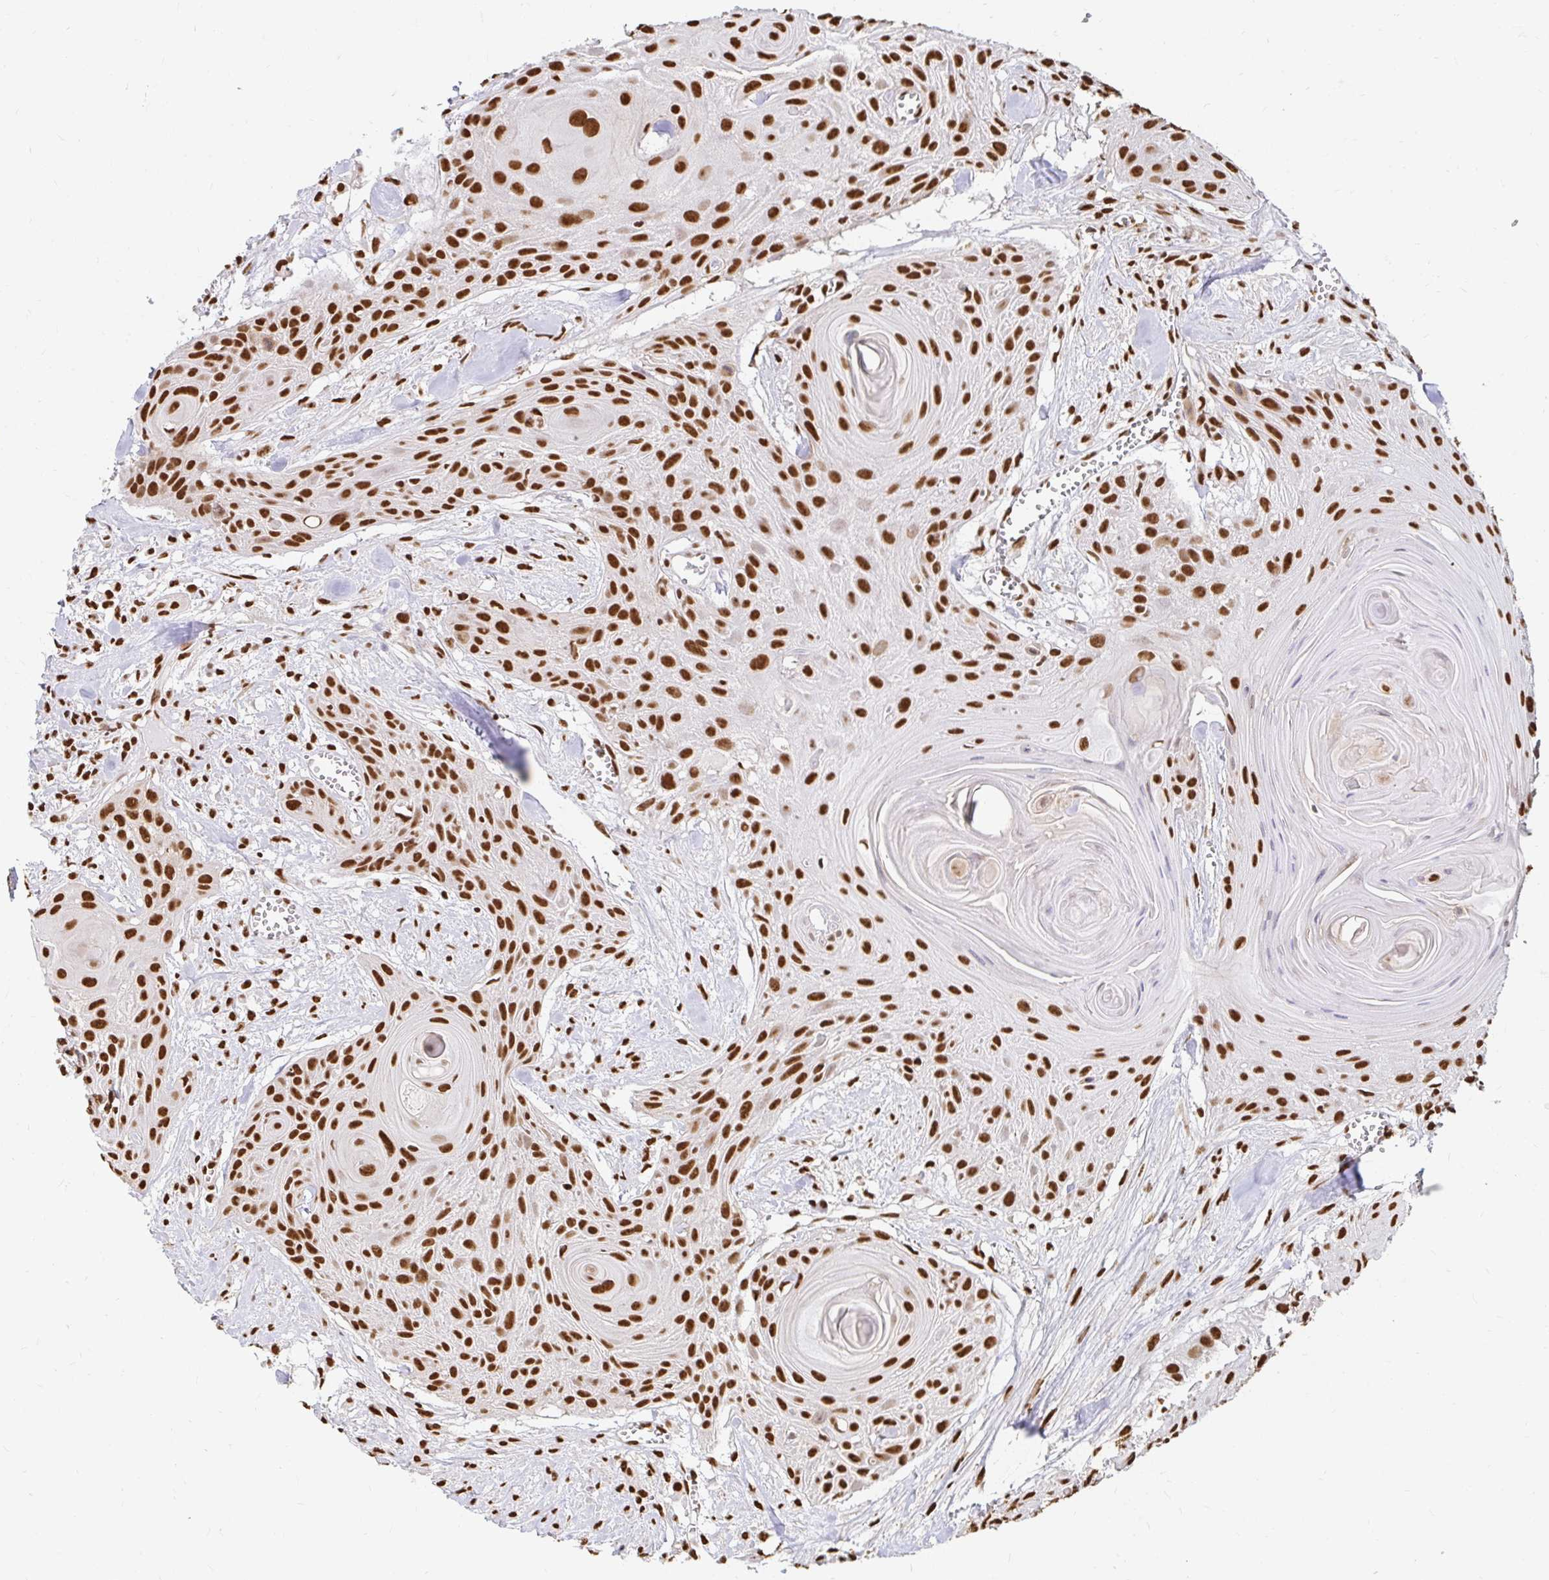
{"staining": {"intensity": "strong", "quantity": ">75%", "location": "nuclear"}, "tissue": "head and neck cancer", "cell_type": "Tumor cells", "image_type": "cancer", "snomed": [{"axis": "morphology", "description": "Squamous cell carcinoma, NOS"}, {"axis": "topography", "description": "Lymph node"}, {"axis": "topography", "description": "Salivary gland"}, {"axis": "topography", "description": "Head-Neck"}], "caption": "This photomicrograph exhibits immunohistochemistry staining of head and neck cancer, with high strong nuclear expression in approximately >75% of tumor cells.", "gene": "HNRNPU", "patient": {"sex": "female", "age": 74}}